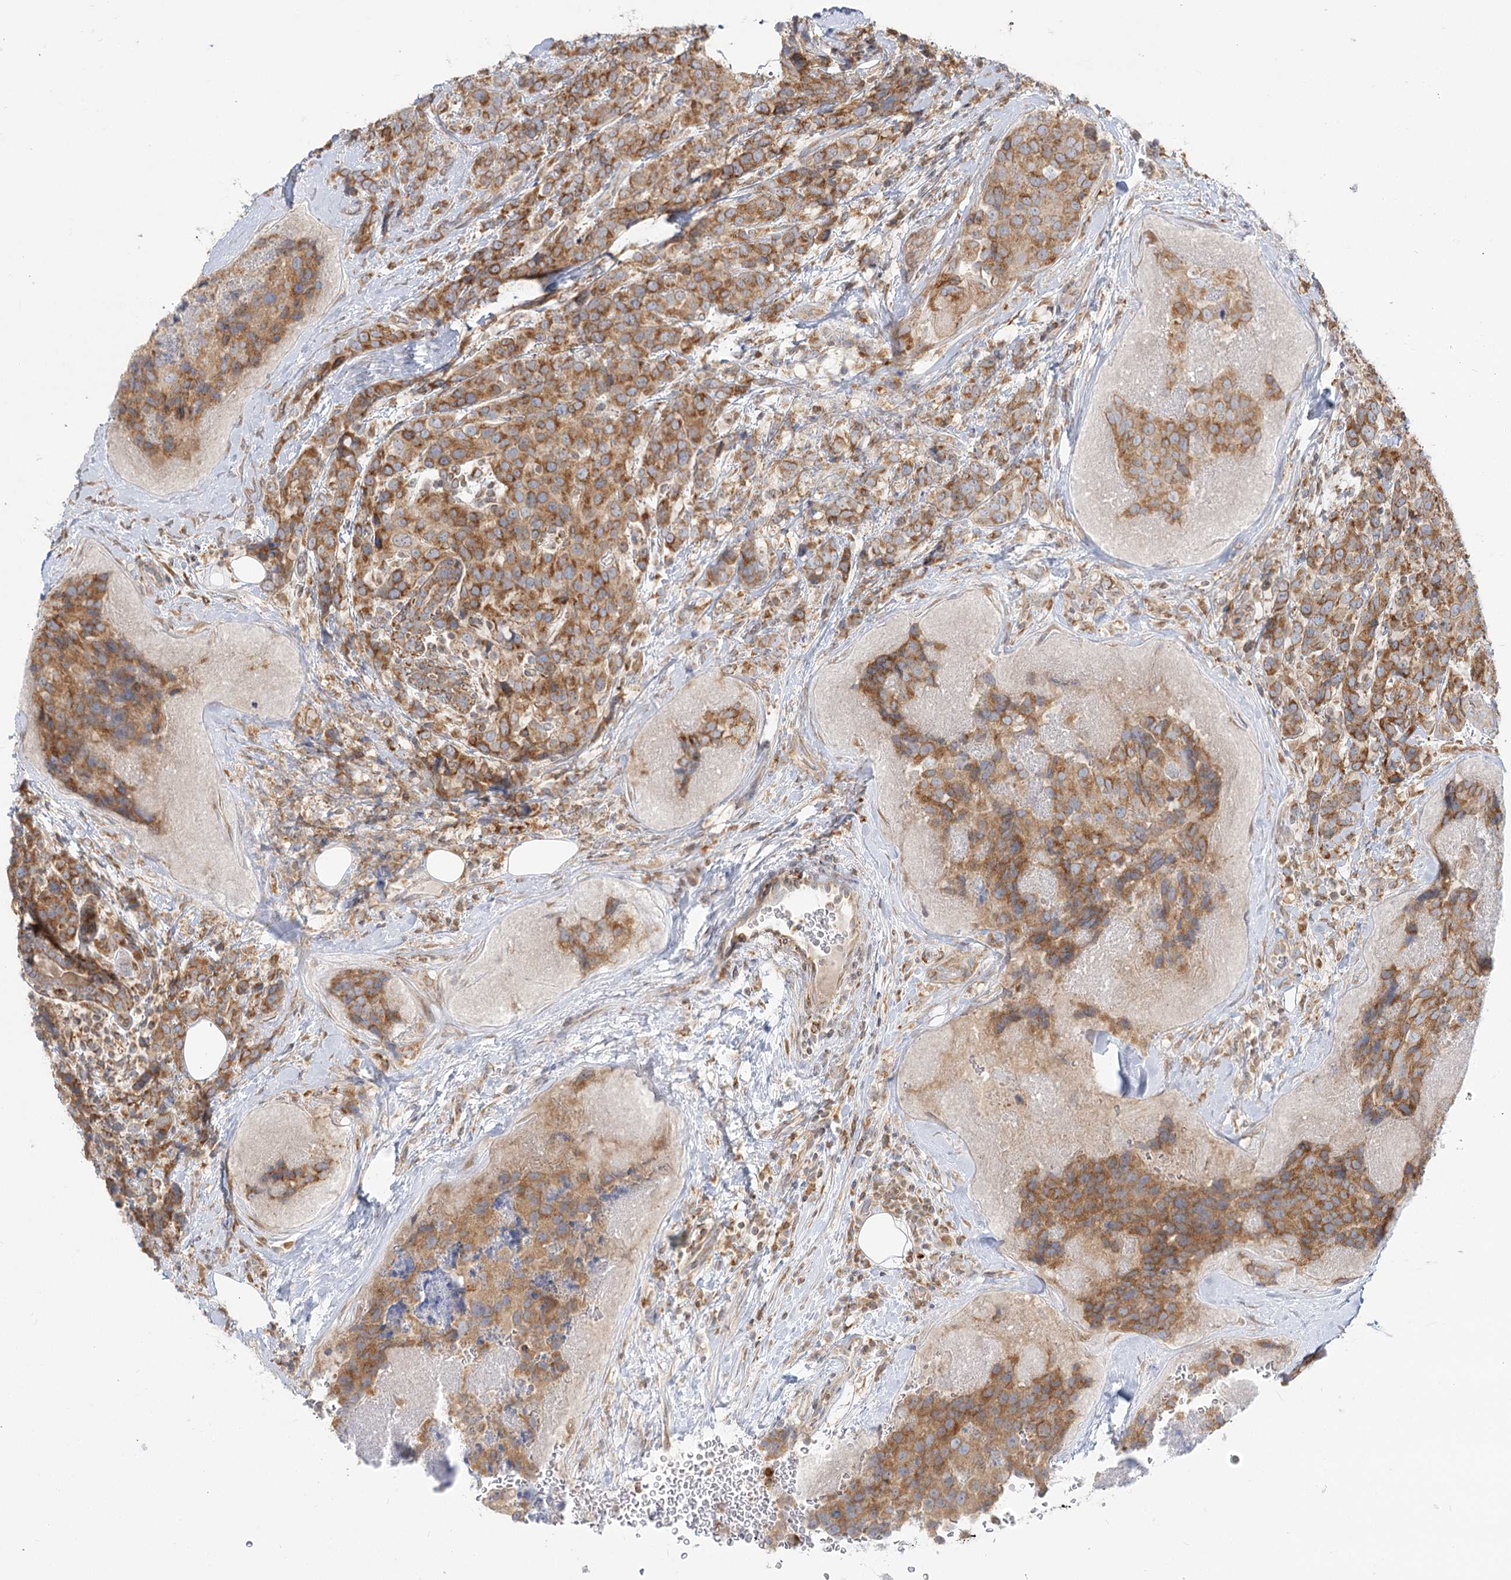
{"staining": {"intensity": "moderate", "quantity": ">75%", "location": "cytoplasmic/membranous"}, "tissue": "breast cancer", "cell_type": "Tumor cells", "image_type": "cancer", "snomed": [{"axis": "morphology", "description": "Lobular carcinoma"}, {"axis": "topography", "description": "Breast"}], "caption": "Human lobular carcinoma (breast) stained with a protein marker reveals moderate staining in tumor cells.", "gene": "MTMR3", "patient": {"sex": "female", "age": 59}}